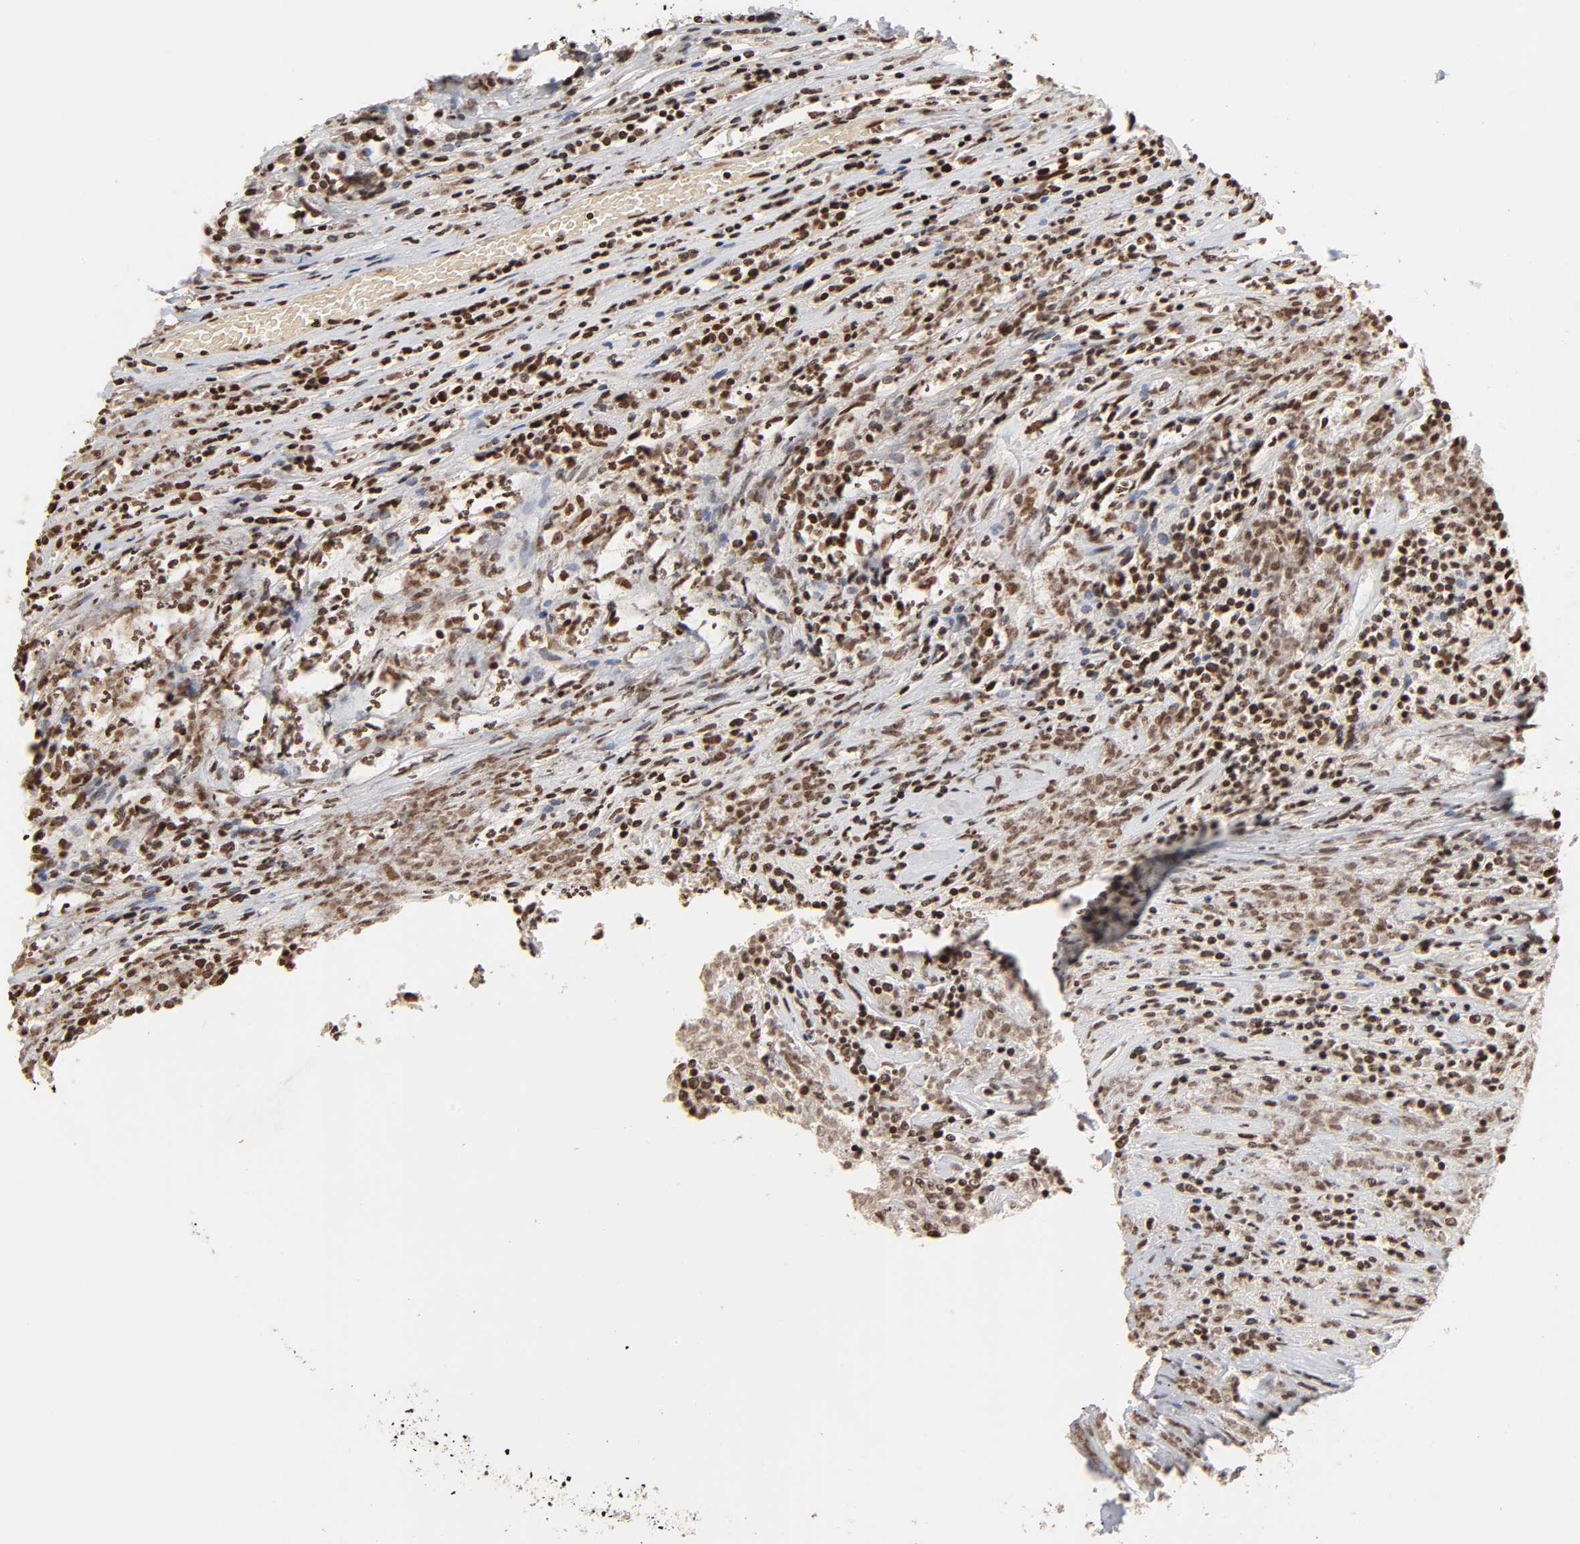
{"staining": {"intensity": "moderate", "quantity": "25%-75%", "location": "nuclear"}, "tissue": "lymphoma", "cell_type": "Tumor cells", "image_type": "cancer", "snomed": [{"axis": "morphology", "description": "Malignant lymphoma, non-Hodgkin's type, High grade"}, {"axis": "topography", "description": "Lymph node"}], "caption": "Immunohistochemistry (DAB (3,3'-diaminobenzidine)) staining of lymphoma displays moderate nuclear protein staining in about 25%-75% of tumor cells.", "gene": "ZNF473", "patient": {"sex": "female", "age": 73}}